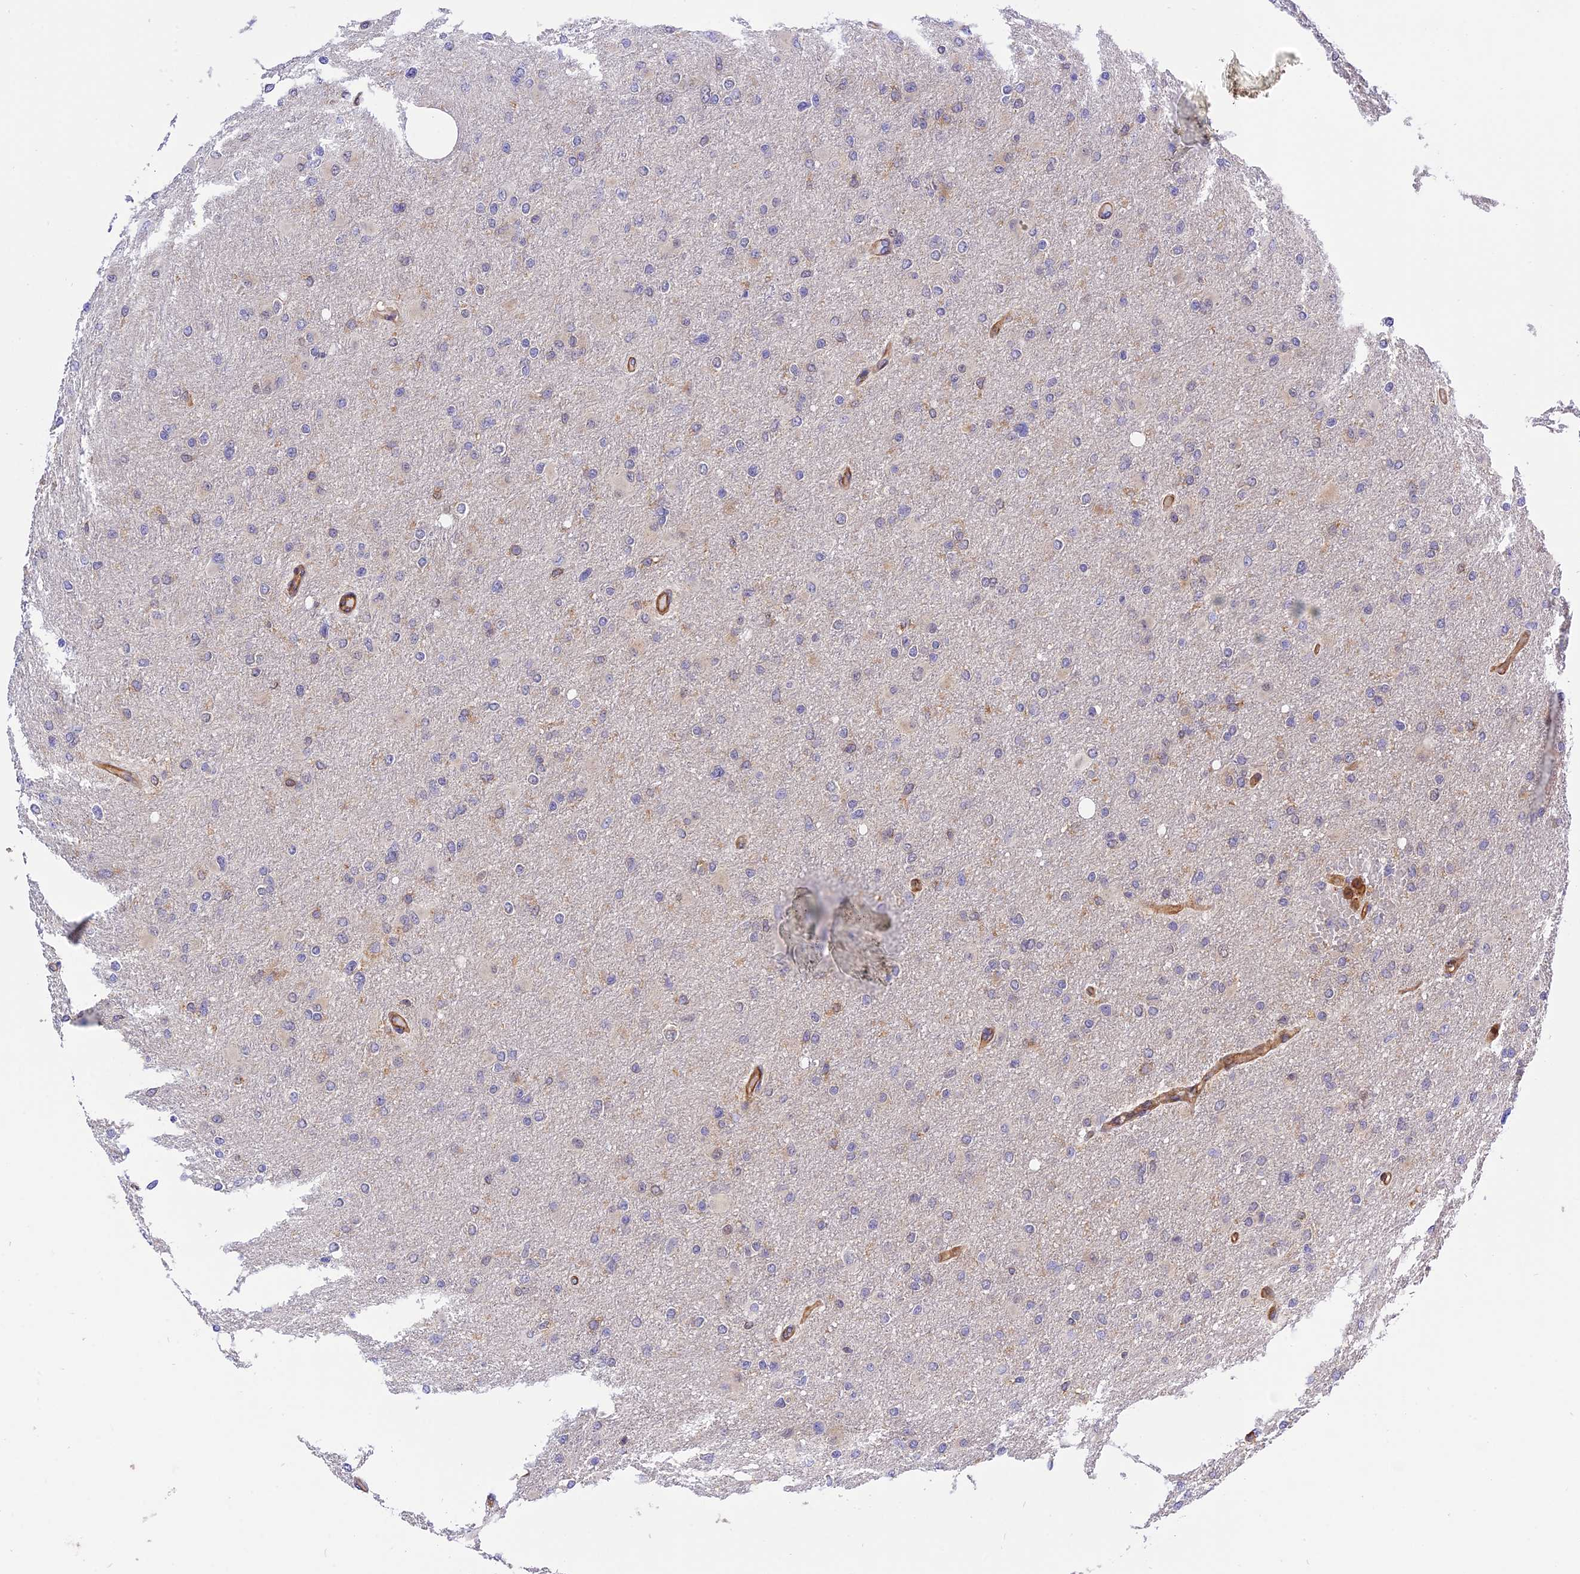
{"staining": {"intensity": "negative", "quantity": "none", "location": "none"}, "tissue": "glioma", "cell_type": "Tumor cells", "image_type": "cancer", "snomed": [{"axis": "morphology", "description": "Glioma, malignant, High grade"}, {"axis": "topography", "description": "Cerebral cortex"}], "caption": "Micrograph shows no protein expression in tumor cells of high-grade glioma (malignant) tissue.", "gene": "C5orf22", "patient": {"sex": "female", "age": 36}}